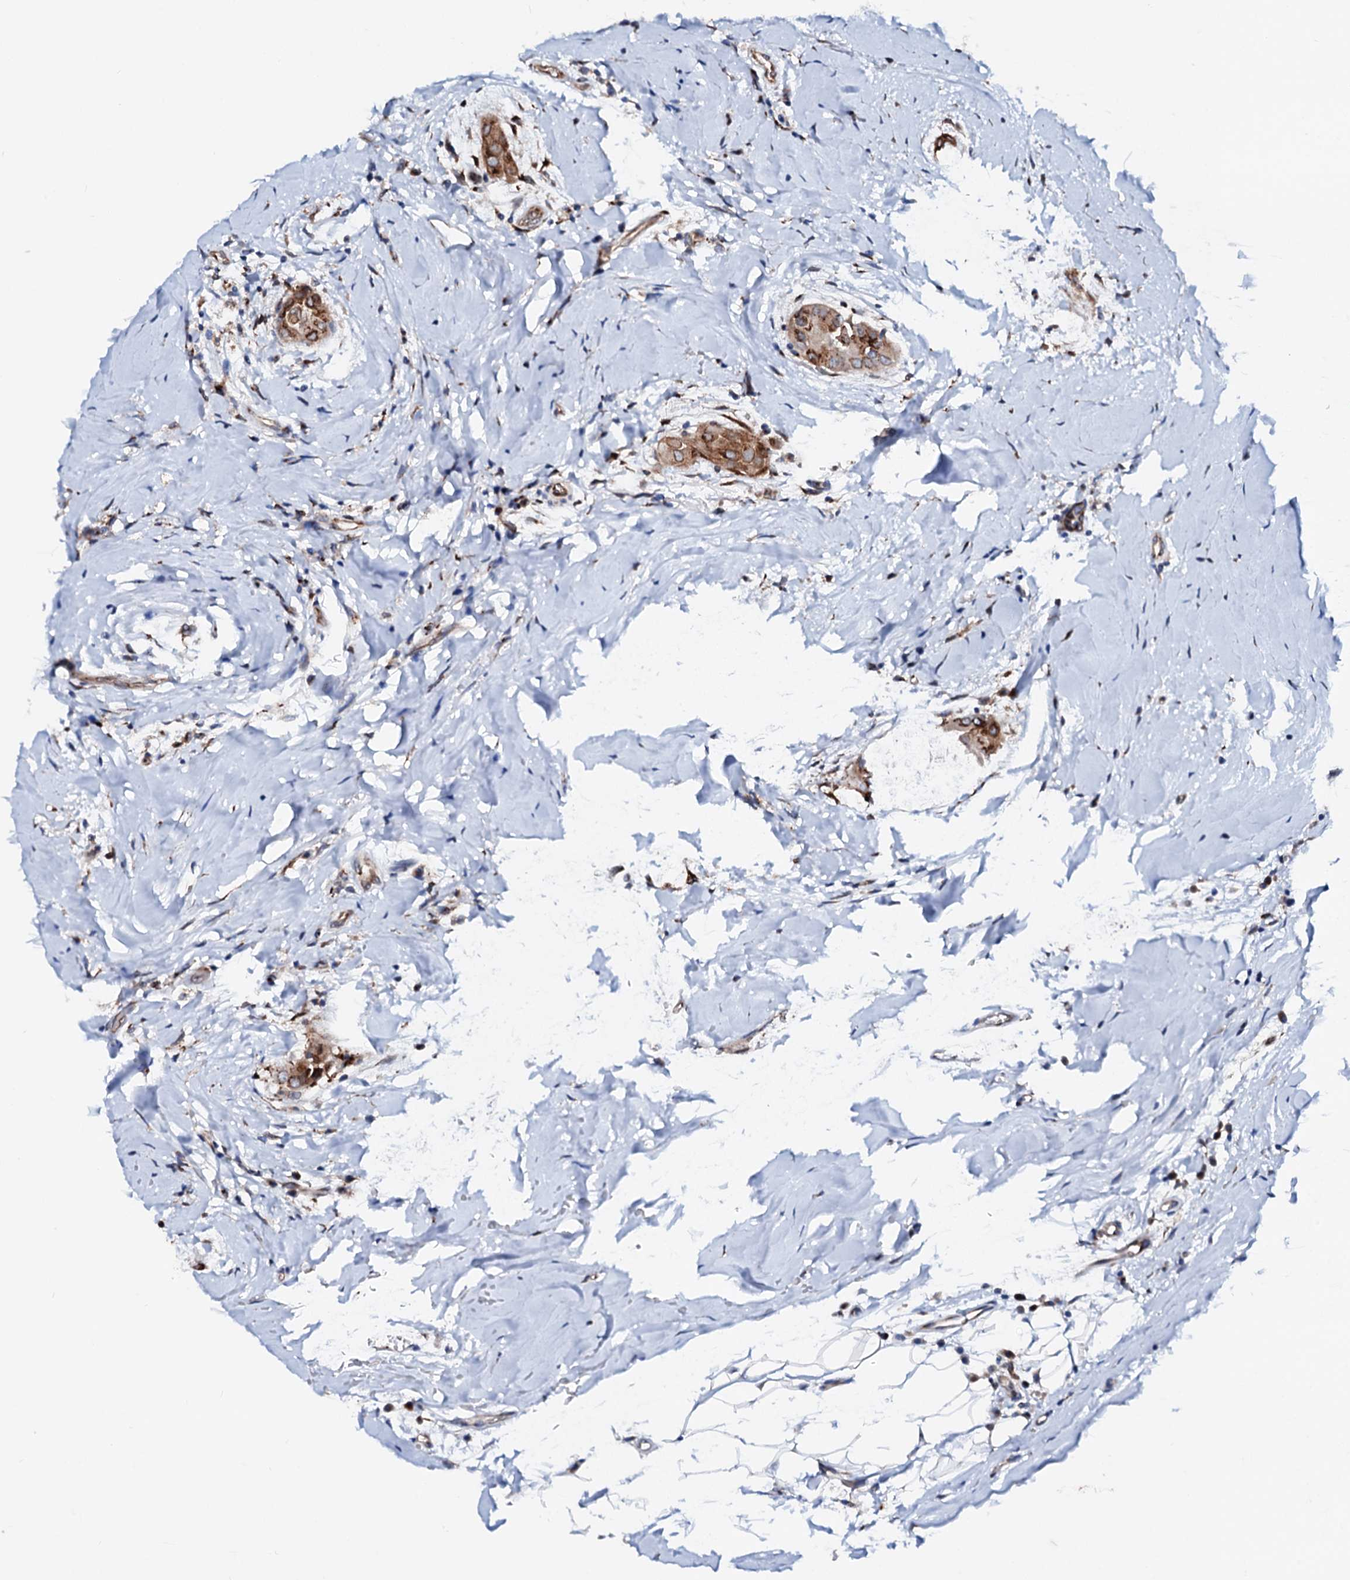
{"staining": {"intensity": "strong", "quantity": "25%-75%", "location": "cytoplasmic/membranous"}, "tissue": "thyroid cancer", "cell_type": "Tumor cells", "image_type": "cancer", "snomed": [{"axis": "morphology", "description": "Papillary adenocarcinoma, NOS"}, {"axis": "topography", "description": "Thyroid gland"}], "caption": "Immunohistochemistry staining of thyroid cancer (papillary adenocarcinoma), which shows high levels of strong cytoplasmic/membranous expression in approximately 25%-75% of tumor cells indicating strong cytoplasmic/membranous protein expression. The staining was performed using DAB (brown) for protein detection and nuclei were counterstained in hematoxylin (blue).", "gene": "TMCO3", "patient": {"sex": "male", "age": 33}}